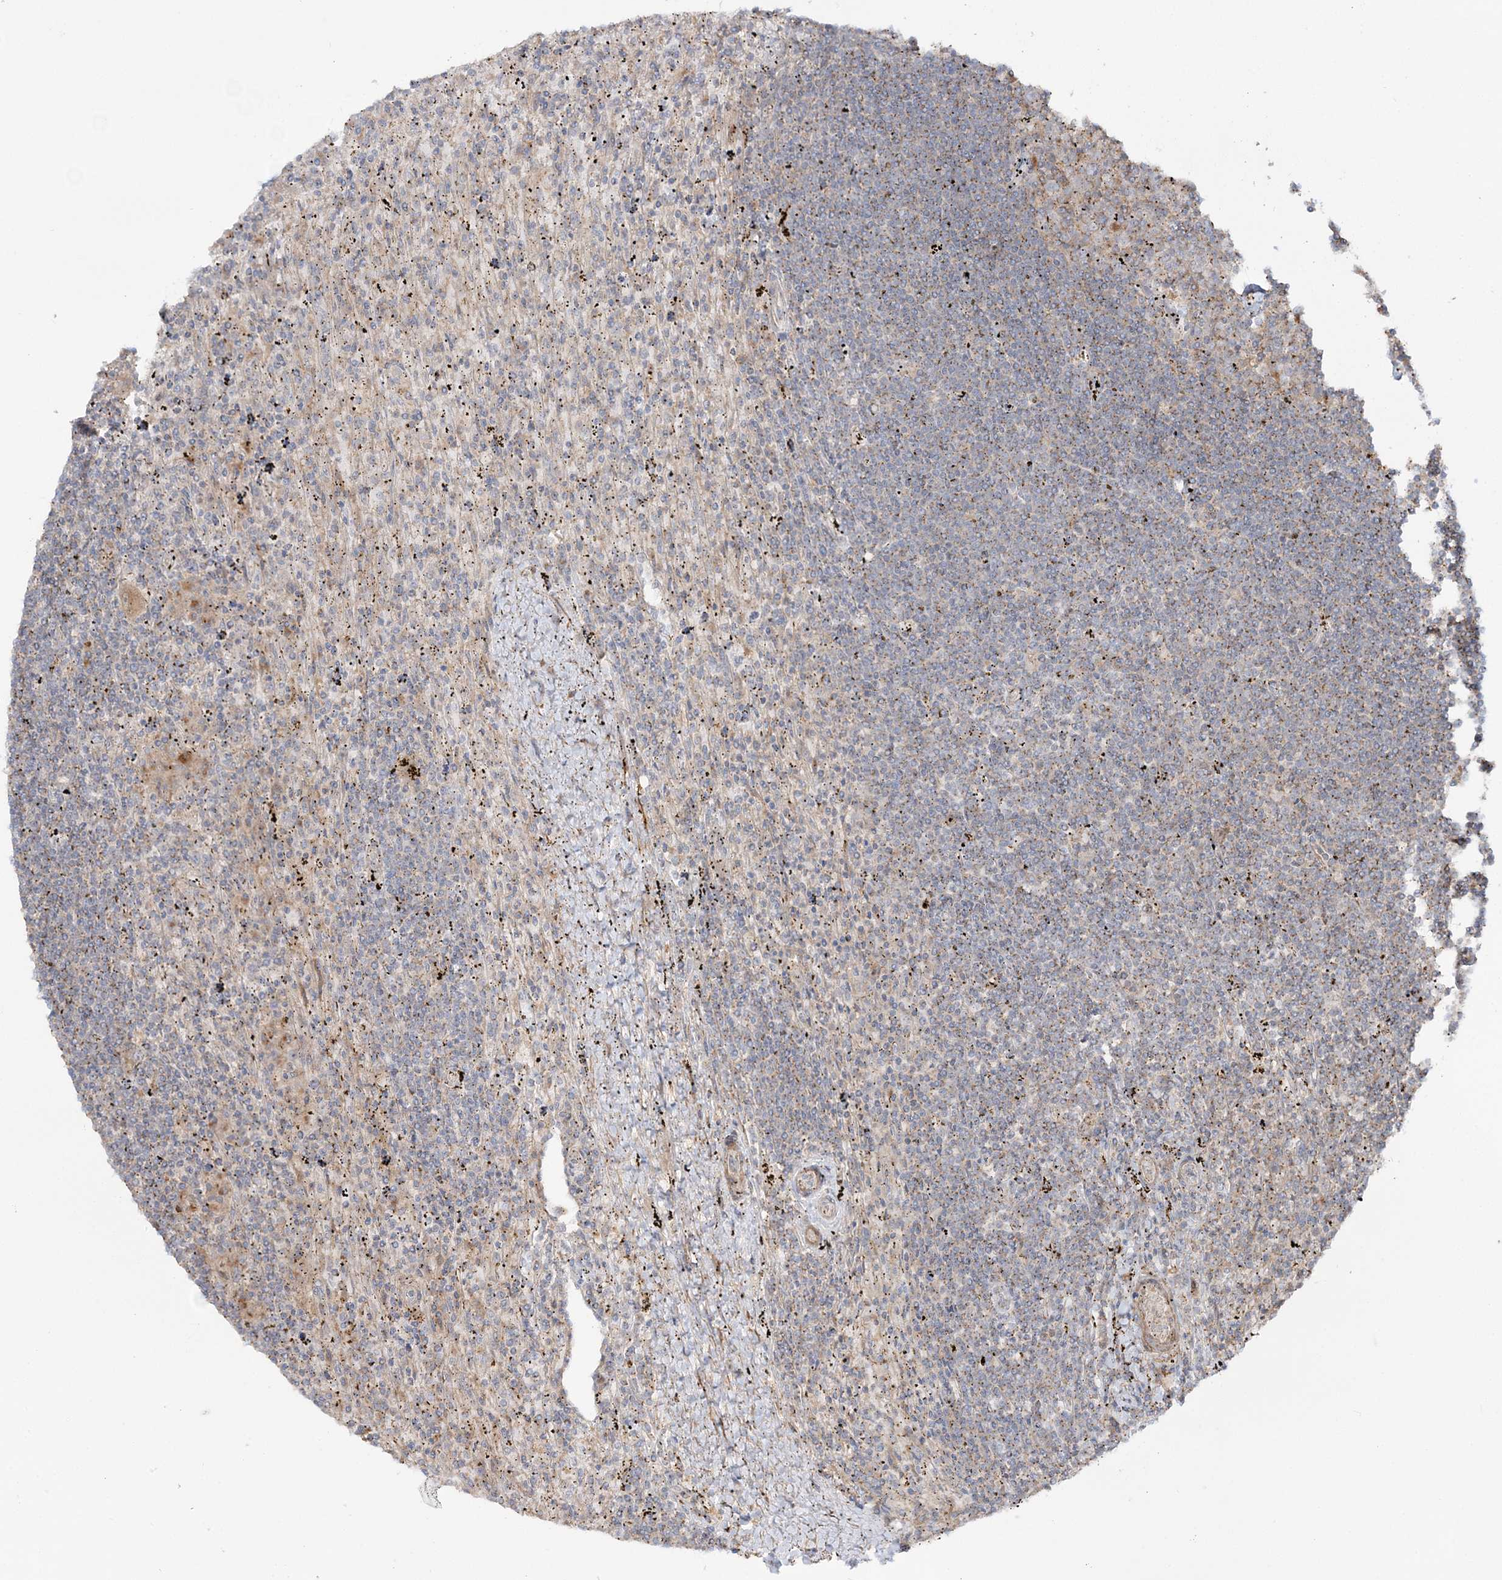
{"staining": {"intensity": "negative", "quantity": "none", "location": "none"}, "tissue": "lymphoma", "cell_type": "Tumor cells", "image_type": "cancer", "snomed": [{"axis": "morphology", "description": "Malignant lymphoma, non-Hodgkin's type, Low grade"}, {"axis": "topography", "description": "Spleen"}], "caption": "Immunohistochemistry micrograph of neoplastic tissue: human malignant lymphoma, non-Hodgkin's type (low-grade) stained with DAB displays no significant protein positivity in tumor cells.", "gene": "MOCS2", "patient": {"sex": "male", "age": 76}}